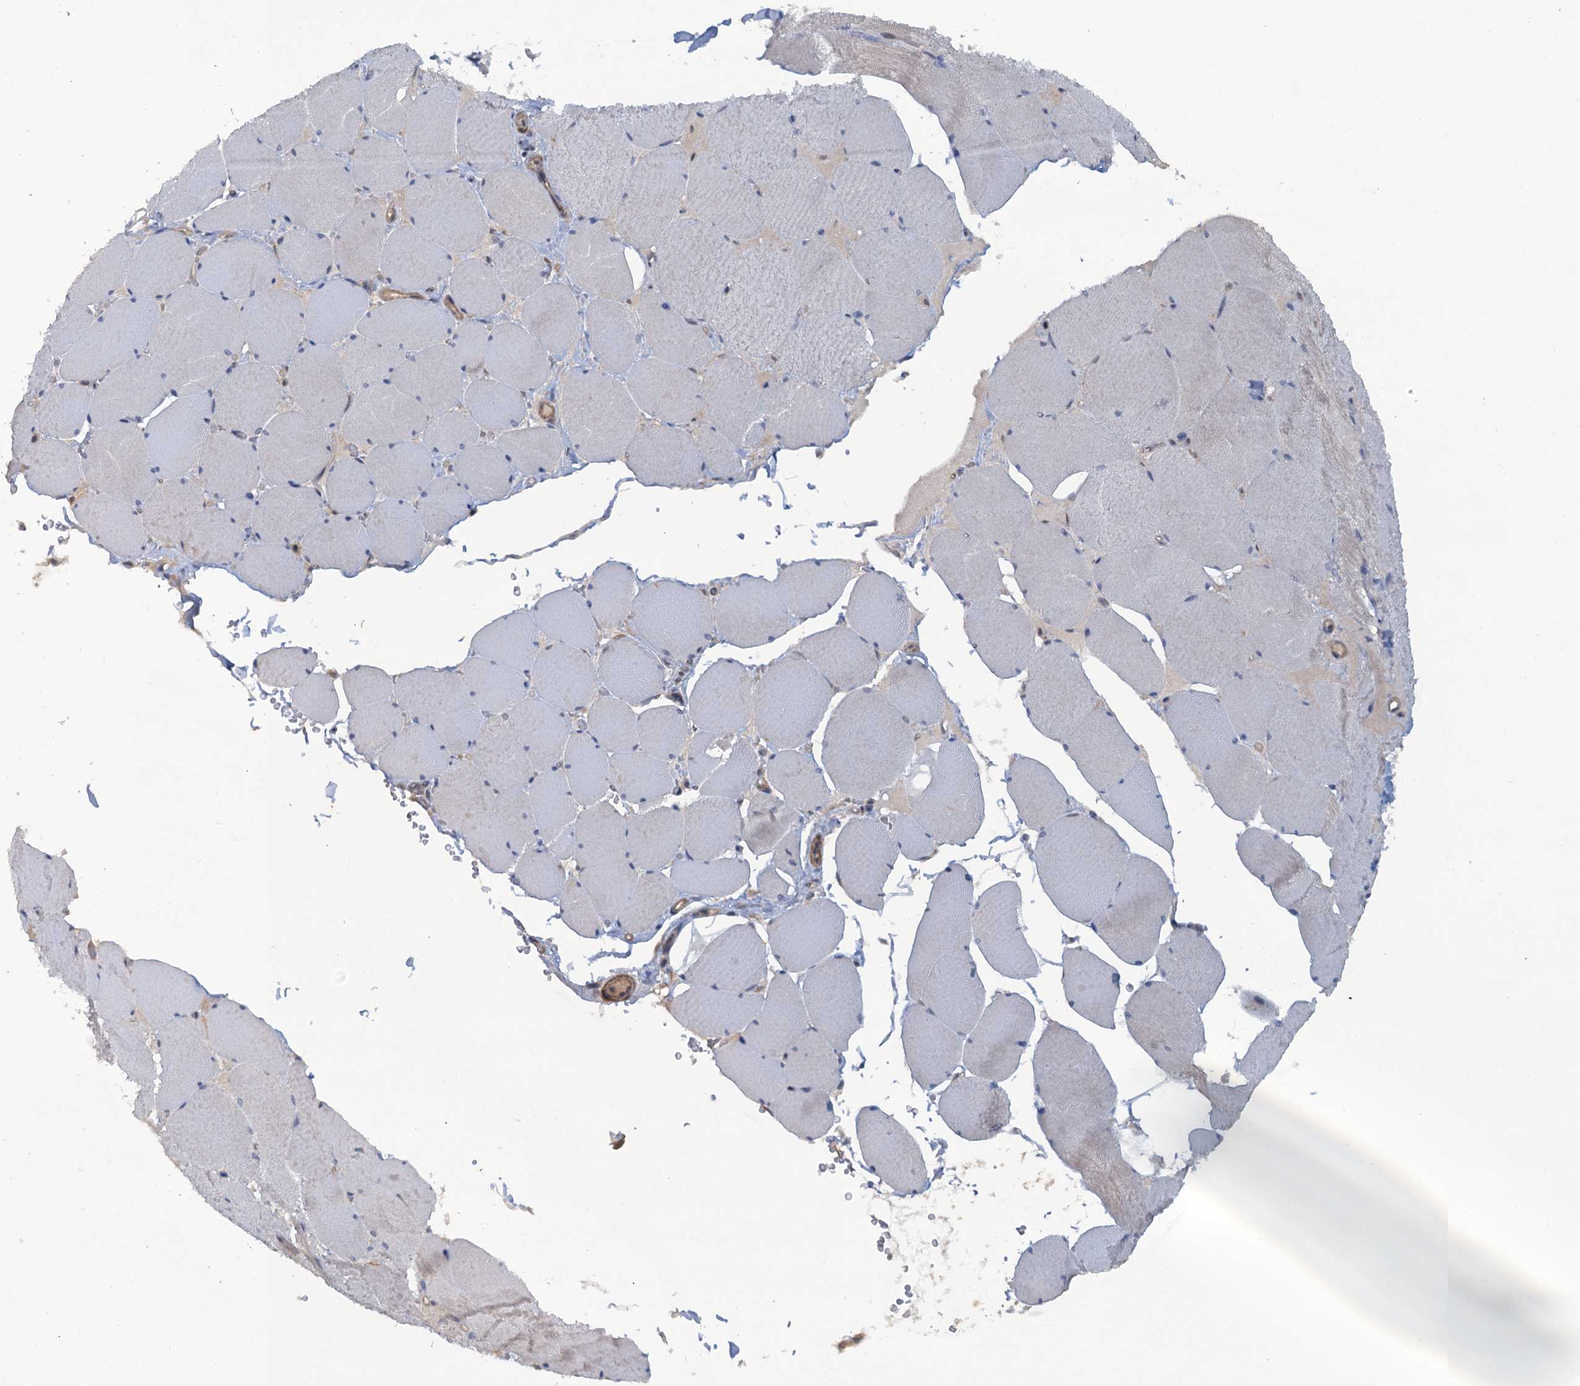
{"staining": {"intensity": "weak", "quantity": "<25%", "location": "cytoplasmic/membranous"}, "tissue": "skeletal muscle", "cell_type": "Myocytes", "image_type": "normal", "snomed": [{"axis": "morphology", "description": "Normal tissue, NOS"}, {"axis": "topography", "description": "Skeletal muscle"}, {"axis": "topography", "description": "Head-Neck"}], "caption": "The image reveals no significant expression in myocytes of skeletal muscle. (Stains: DAB (3,3'-diaminobenzidine) IHC with hematoxylin counter stain, Microscopy: brightfield microscopy at high magnification).", "gene": "MYO16", "patient": {"sex": "male", "age": 66}}